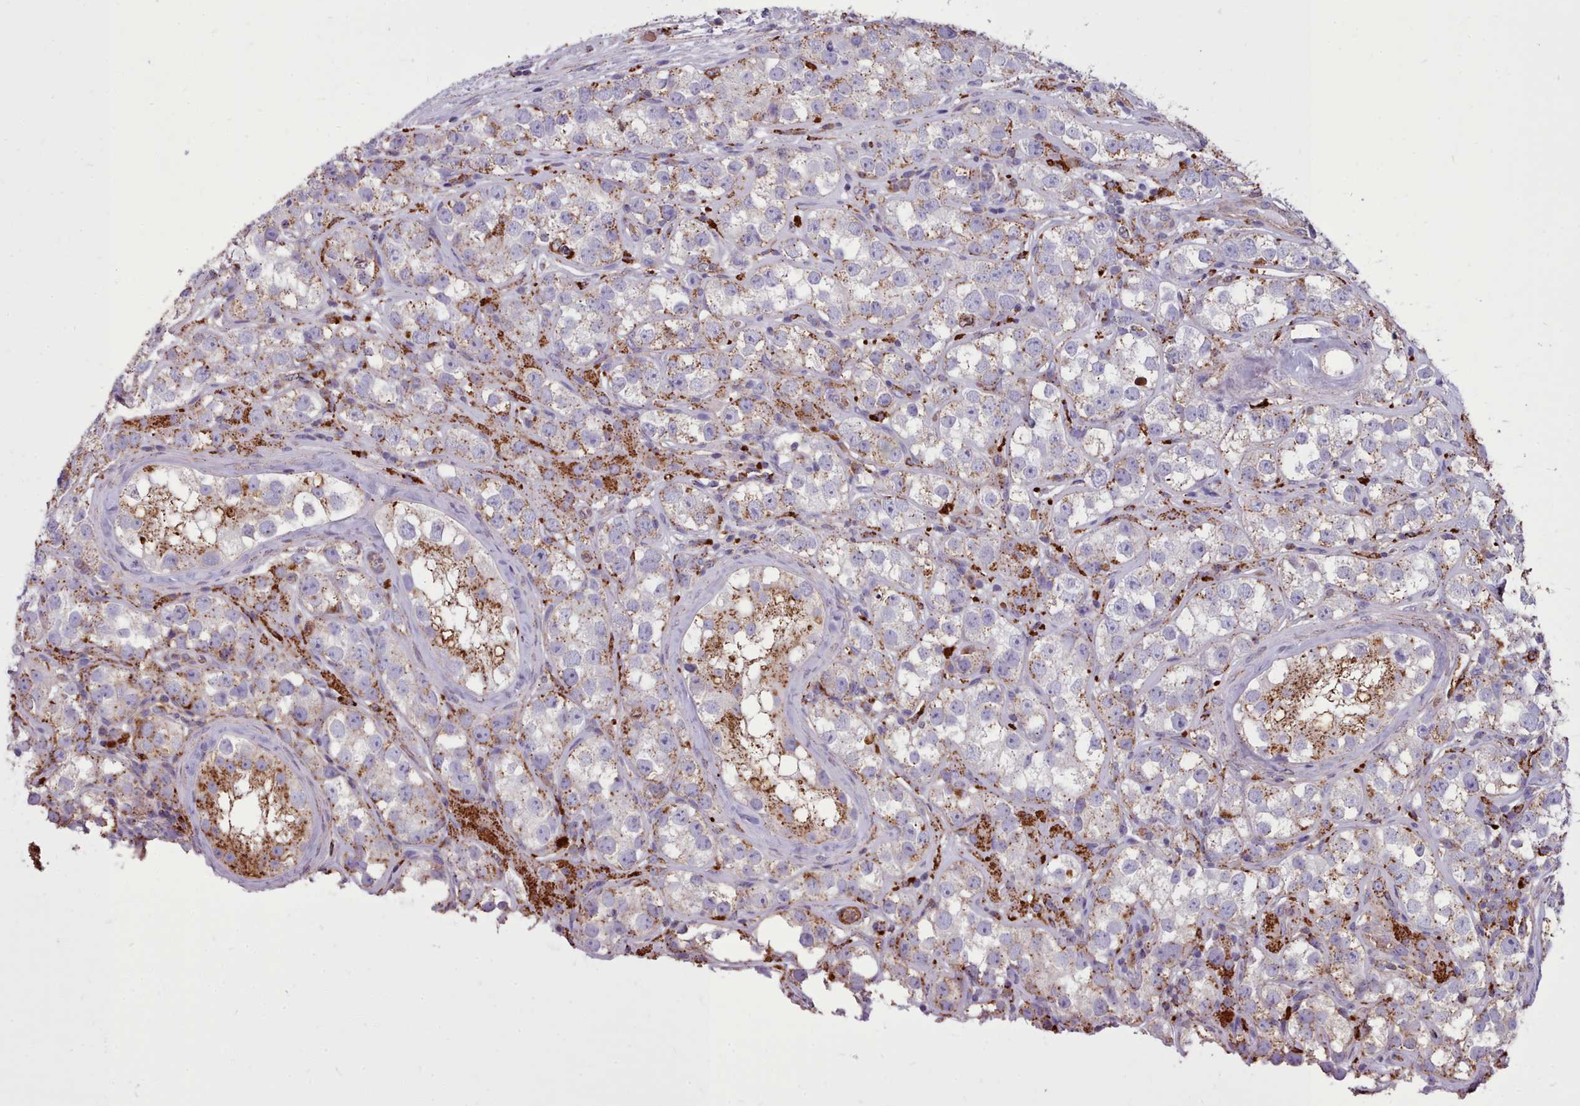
{"staining": {"intensity": "weak", "quantity": "25%-75%", "location": "cytoplasmic/membranous"}, "tissue": "testis cancer", "cell_type": "Tumor cells", "image_type": "cancer", "snomed": [{"axis": "morphology", "description": "Seminoma, NOS"}, {"axis": "topography", "description": "Testis"}], "caption": "IHC image of human testis cancer stained for a protein (brown), which shows low levels of weak cytoplasmic/membranous staining in approximately 25%-75% of tumor cells.", "gene": "PACSIN3", "patient": {"sex": "male", "age": 28}}